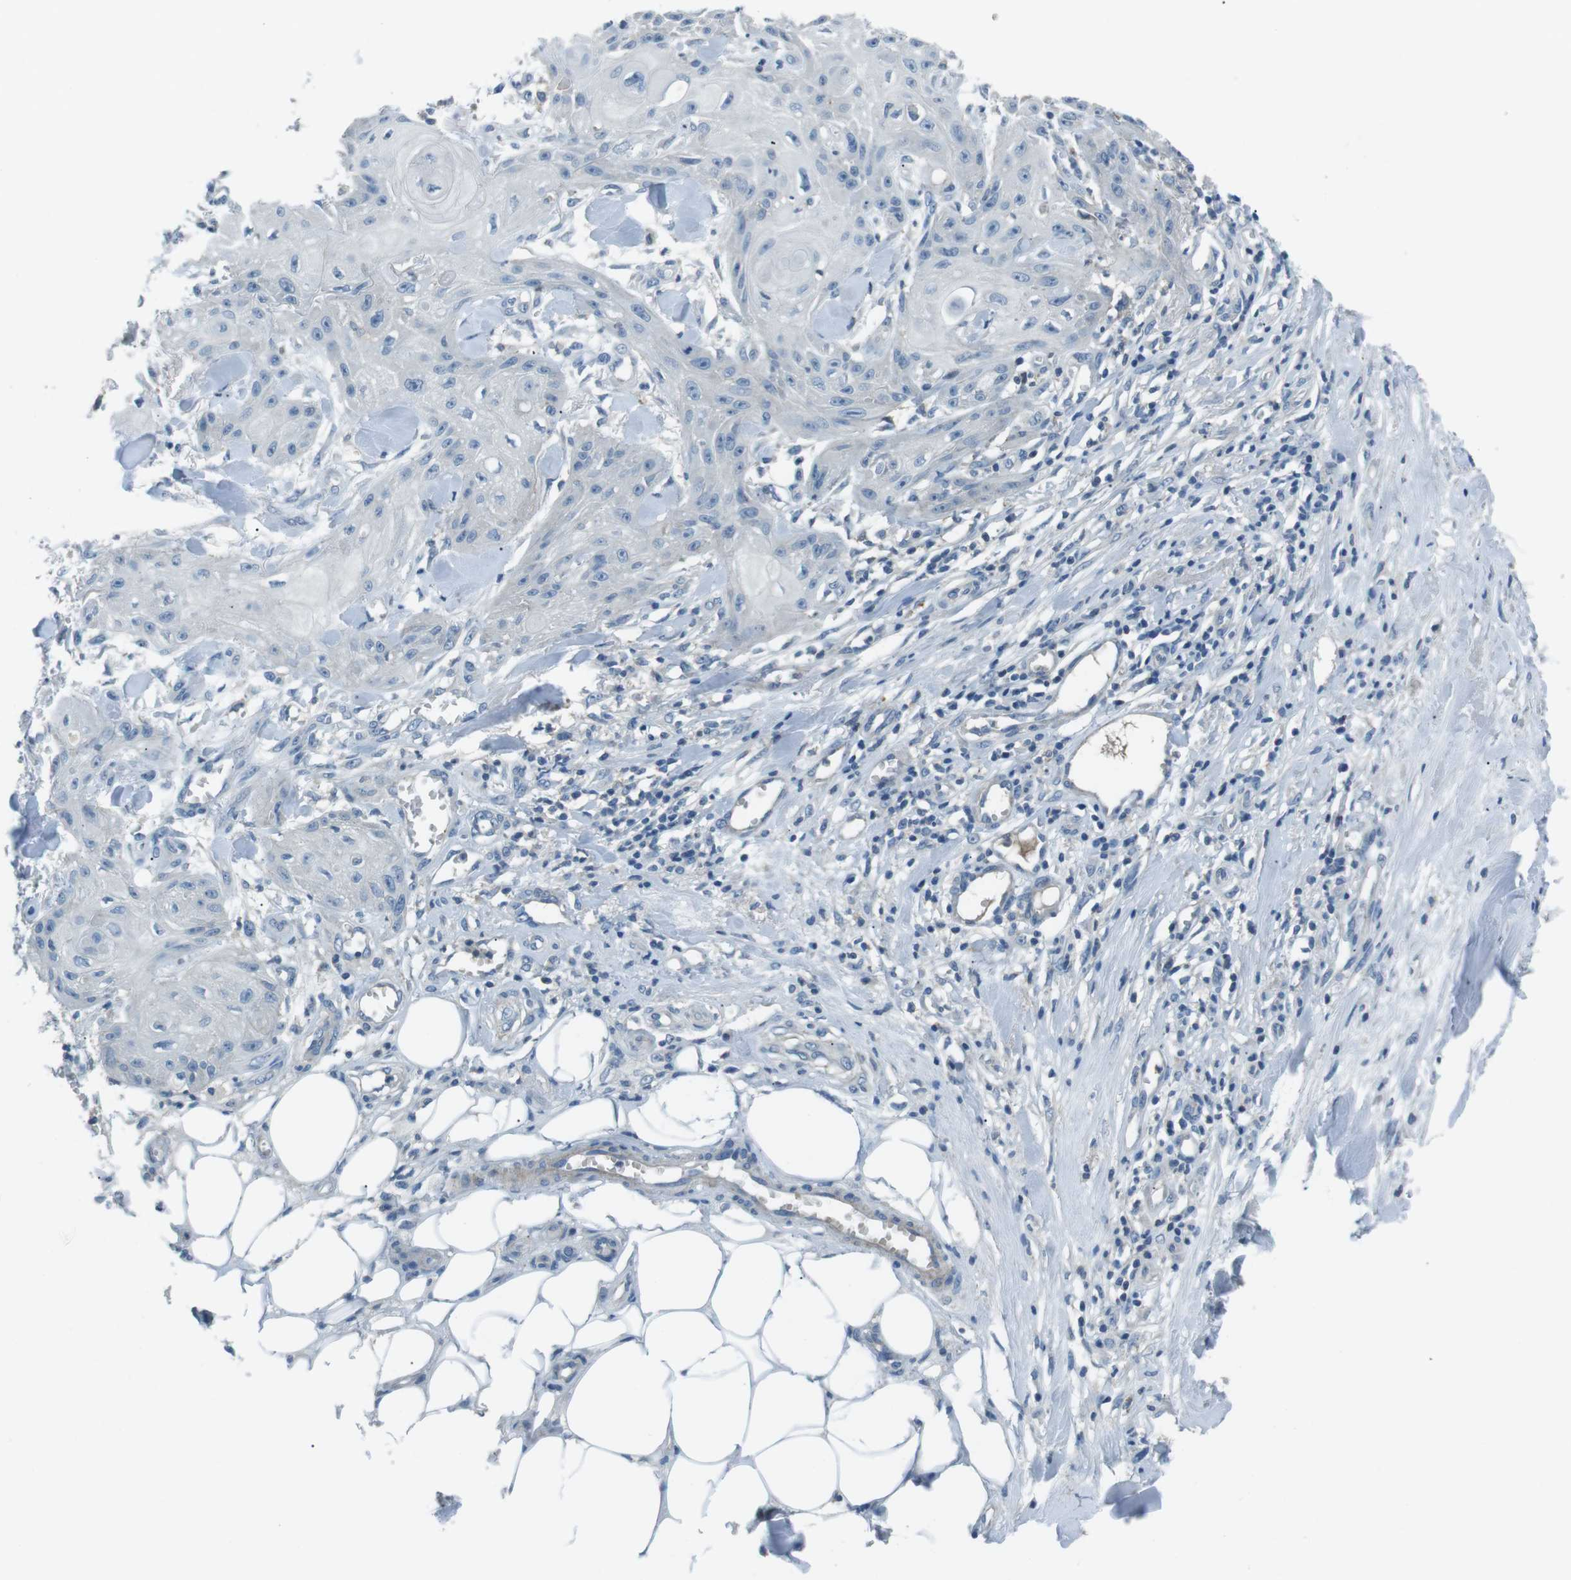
{"staining": {"intensity": "negative", "quantity": "none", "location": "none"}, "tissue": "skin cancer", "cell_type": "Tumor cells", "image_type": "cancer", "snomed": [{"axis": "morphology", "description": "Squamous cell carcinoma, NOS"}, {"axis": "topography", "description": "Skin"}], "caption": "Micrograph shows no significant protein expression in tumor cells of skin cancer.", "gene": "ARVCF", "patient": {"sex": "male", "age": 74}}